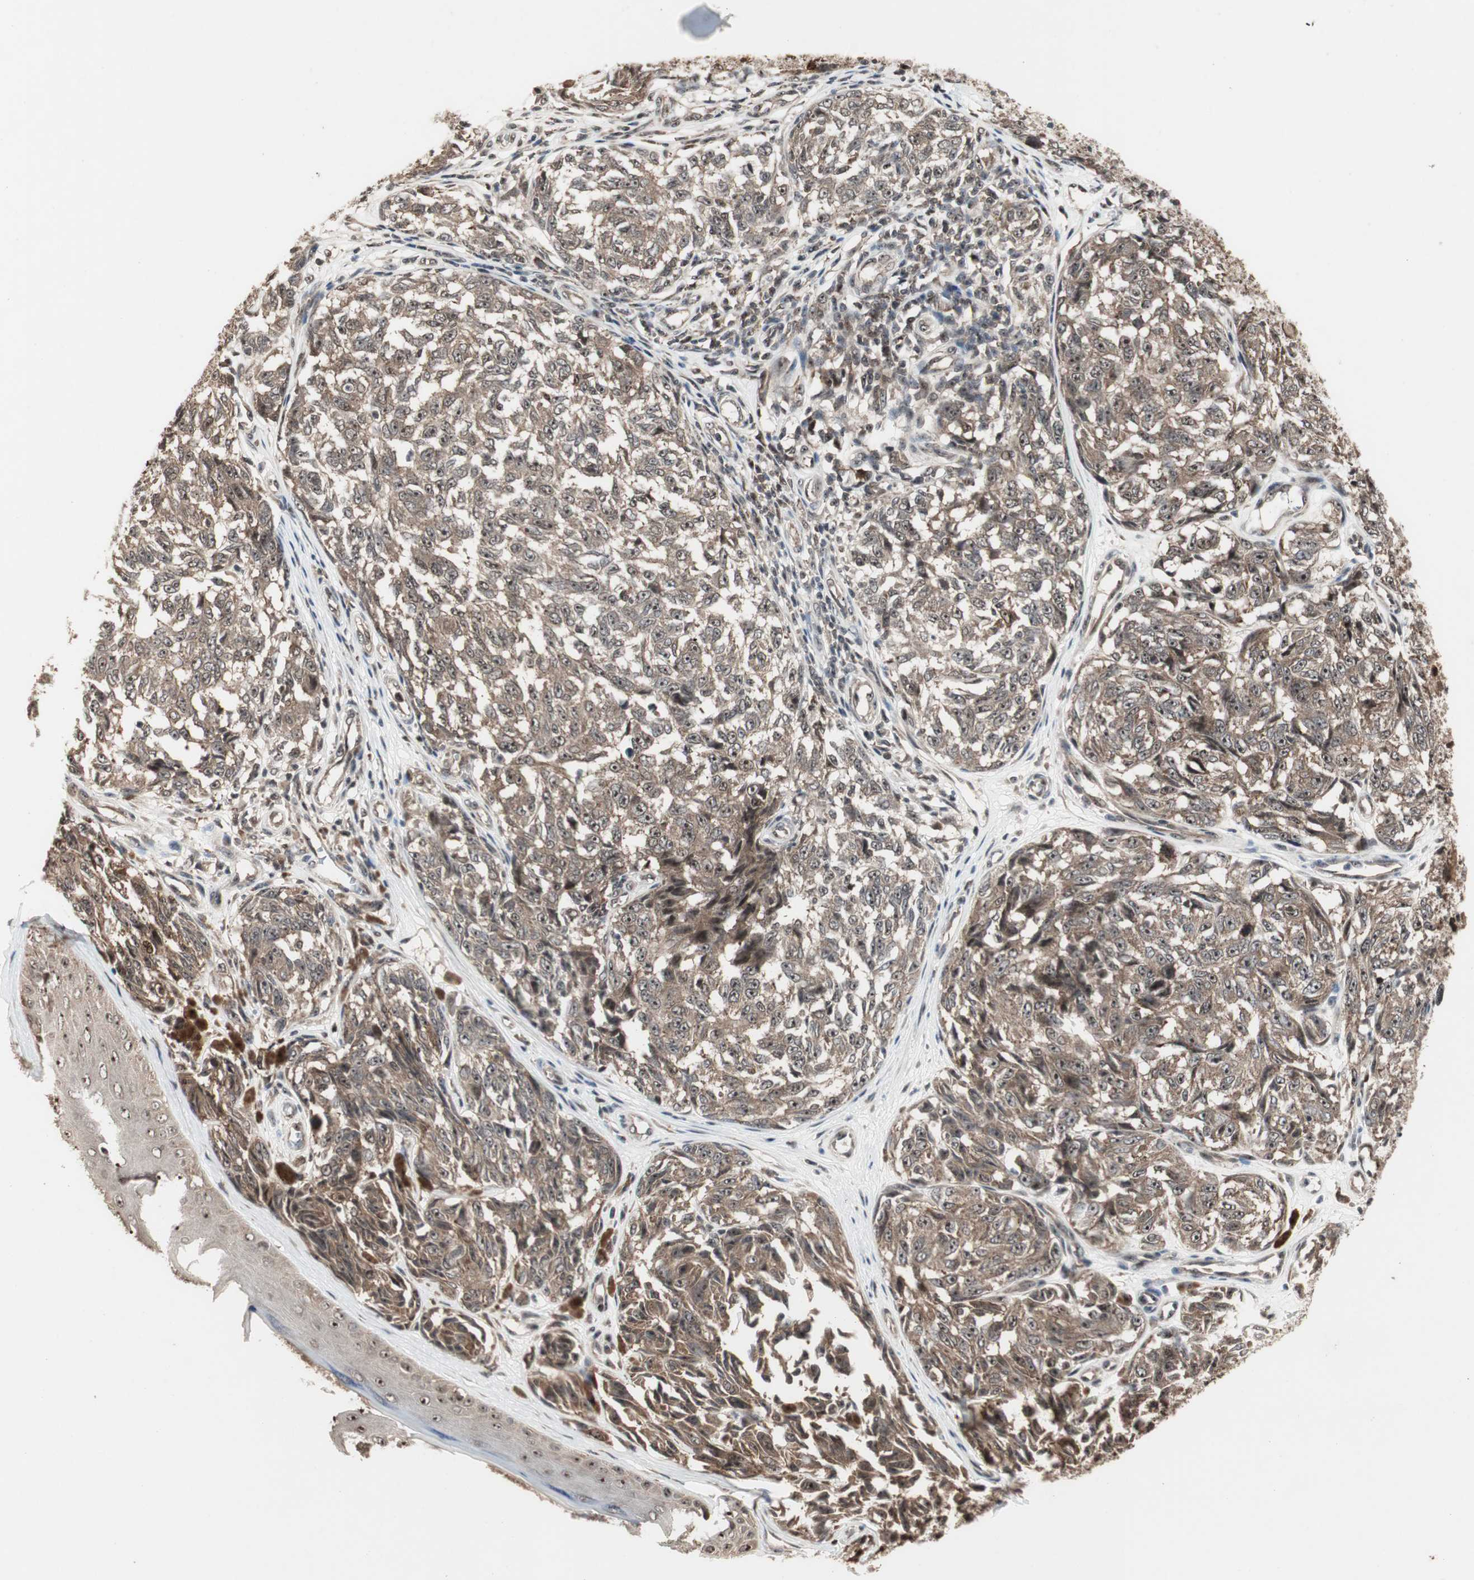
{"staining": {"intensity": "moderate", "quantity": ">75%", "location": "cytoplasmic/membranous,nuclear"}, "tissue": "melanoma", "cell_type": "Tumor cells", "image_type": "cancer", "snomed": [{"axis": "morphology", "description": "Malignant melanoma, NOS"}, {"axis": "topography", "description": "Skin"}], "caption": "This photomicrograph exhibits malignant melanoma stained with IHC to label a protein in brown. The cytoplasmic/membranous and nuclear of tumor cells show moderate positivity for the protein. Nuclei are counter-stained blue.", "gene": "CSNK2B", "patient": {"sex": "female", "age": 64}}